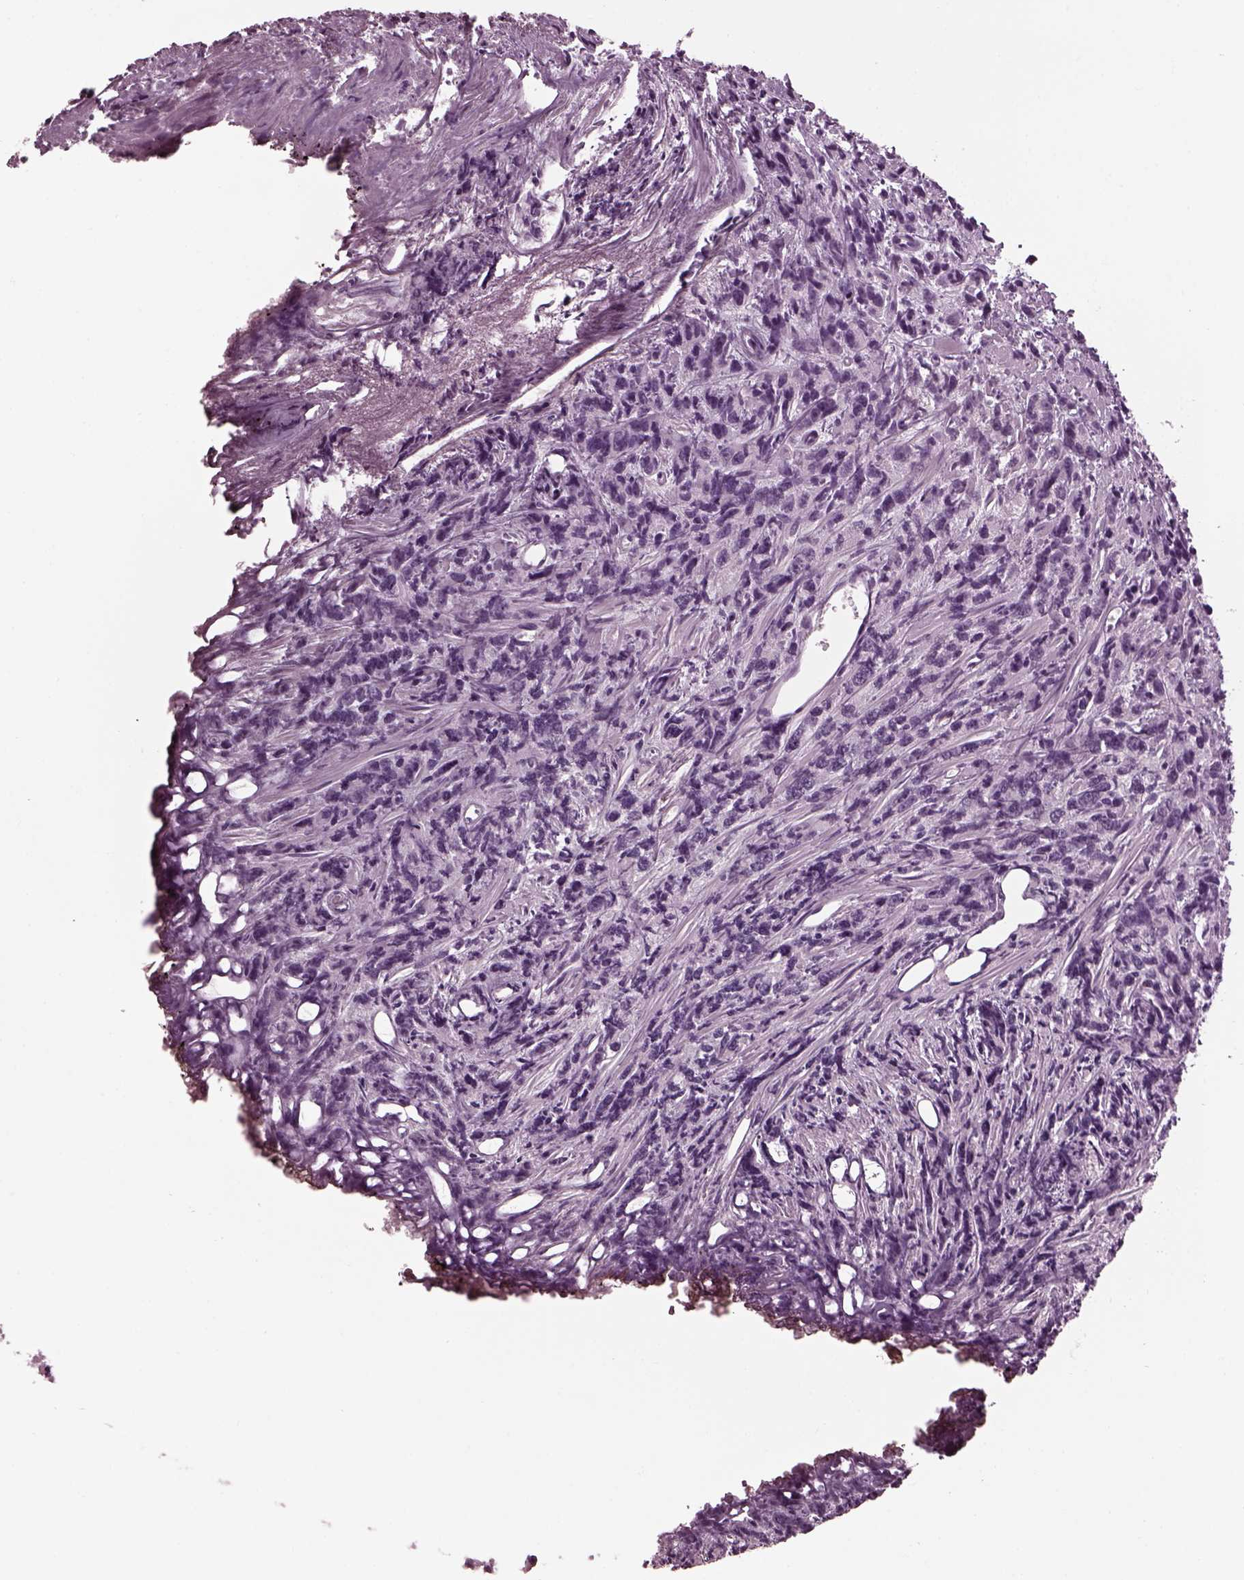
{"staining": {"intensity": "negative", "quantity": "none", "location": "none"}, "tissue": "prostate cancer", "cell_type": "Tumor cells", "image_type": "cancer", "snomed": [{"axis": "morphology", "description": "Adenocarcinoma, High grade"}, {"axis": "topography", "description": "Prostate"}], "caption": "This is an immunohistochemistry (IHC) micrograph of prostate cancer (high-grade adenocarcinoma). There is no staining in tumor cells.", "gene": "TPPP2", "patient": {"sex": "male", "age": 77}}